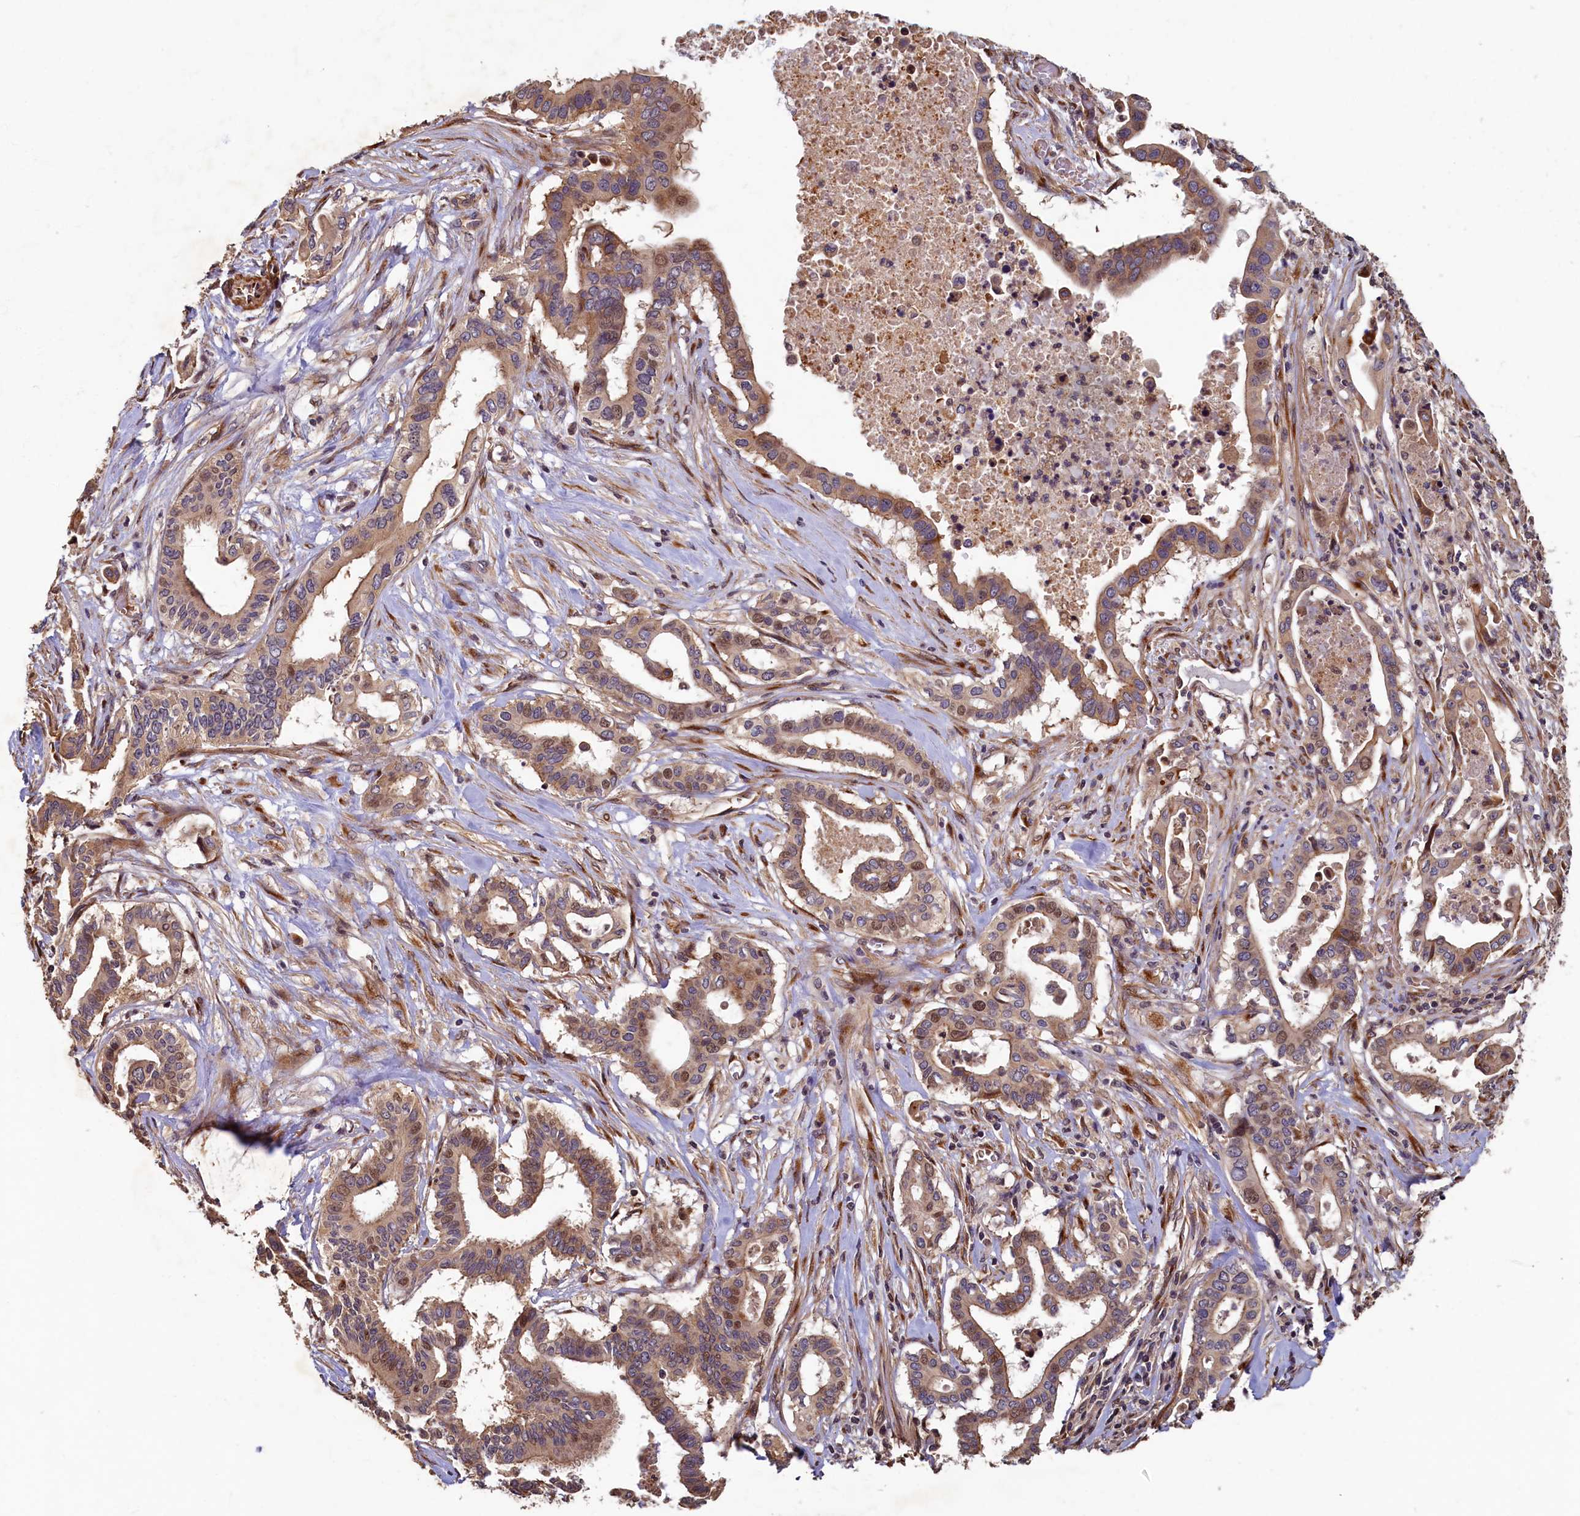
{"staining": {"intensity": "moderate", "quantity": ">75%", "location": "cytoplasmic/membranous"}, "tissue": "pancreatic cancer", "cell_type": "Tumor cells", "image_type": "cancer", "snomed": [{"axis": "morphology", "description": "Adenocarcinoma, NOS"}, {"axis": "topography", "description": "Pancreas"}], "caption": "High-power microscopy captured an IHC image of pancreatic cancer, revealing moderate cytoplasmic/membranous staining in about >75% of tumor cells.", "gene": "TMEM181", "patient": {"sex": "female", "age": 77}}